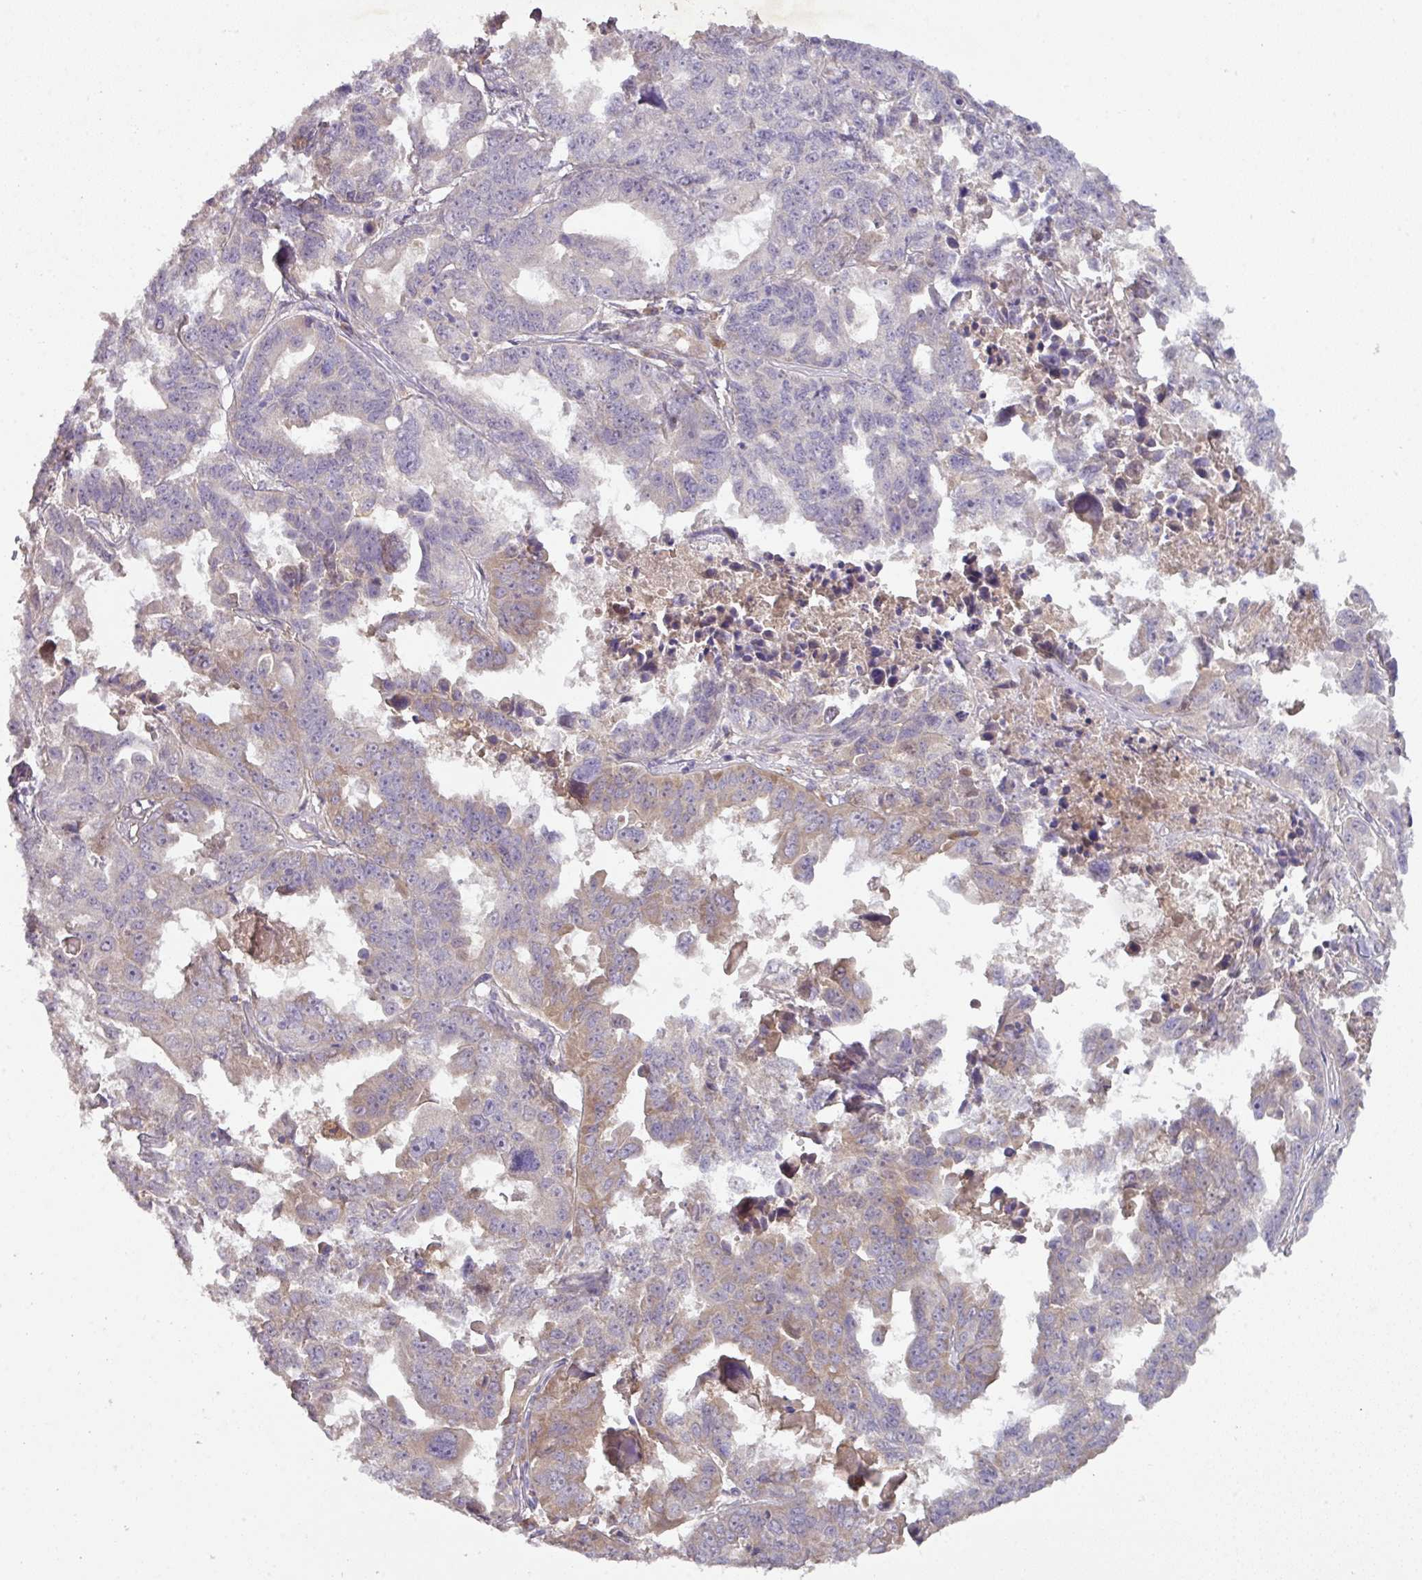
{"staining": {"intensity": "moderate", "quantity": "<25%", "location": "cytoplasmic/membranous"}, "tissue": "ovarian cancer", "cell_type": "Tumor cells", "image_type": "cancer", "snomed": [{"axis": "morphology", "description": "Adenocarcinoma, NOS"}, {"axis": "morphology", "description": "Carcinoma, endometroid"}, {"axis": "topography", "description": "Ovary"}], "caption": "Immunohistochemistry (IHC) image of ovarian adenocarcinoma stained for a protein (brown), which displays low levels of moderate cytoplasmic/membranous positivity in approximately <25% of tumor cells.", "gene": "ZNF266", "patient": {"sex": "female", "age": 72}}